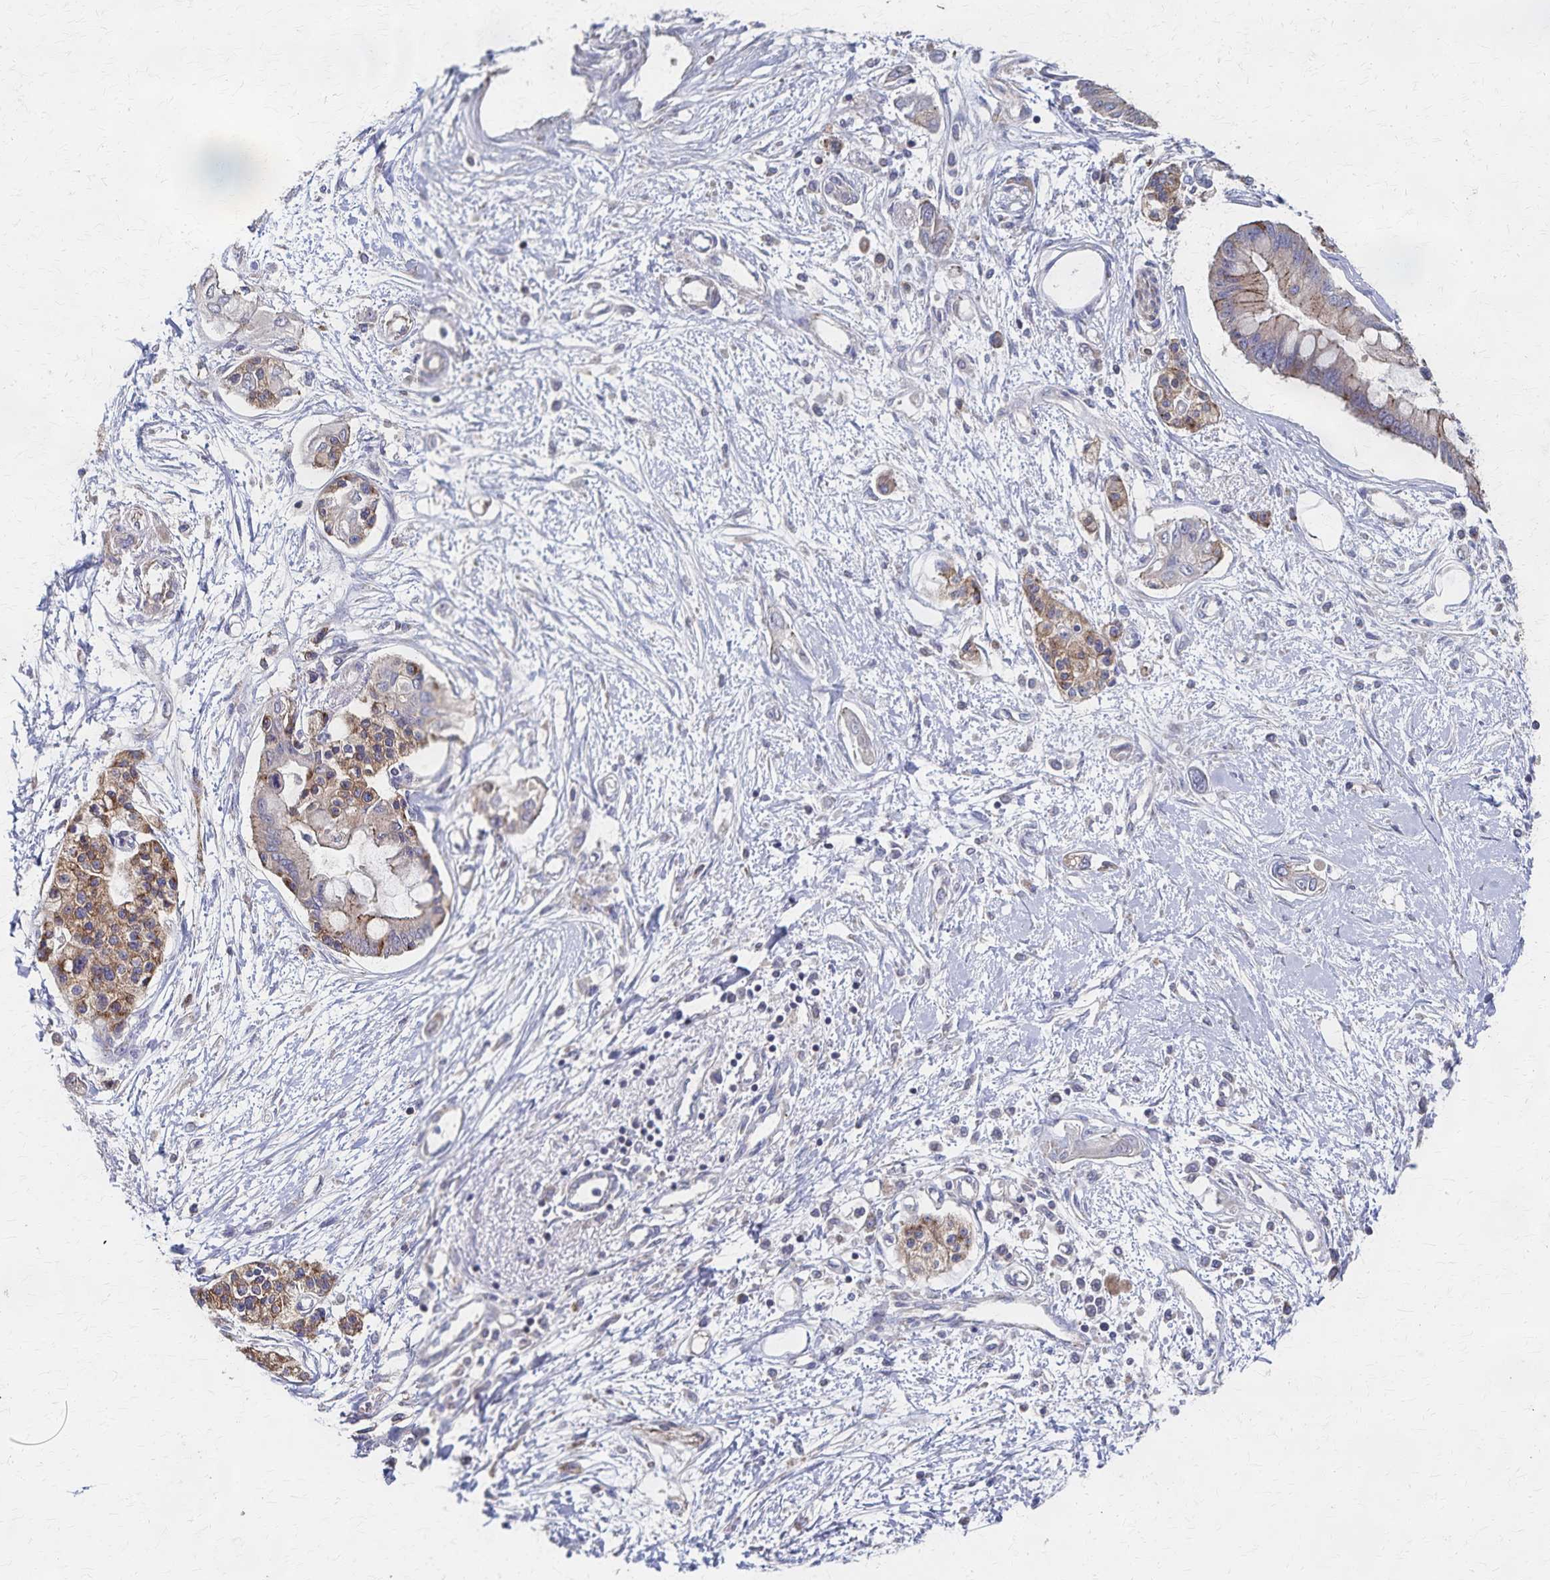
{"staining": {"intensity": "weak", "quantity": "<25%", "location": "cytoplasmic/membranous"}, "tissue": "pancreatic cancer", "cell_type": "Tumor cells", "image_type": "cancer", "snomed": [{"axis": "morphology", "description": "Adenocarcinoma, NOS"}, {"axis": "topography", "description": "Pancreas"}], "caption": "Immunohistochemistry micrograph of neoplastic tissue: human adenocarcinoma (pancreatic) stained with DAB (3,3'-diaminobenzidine) demonstrates no significant protein staining in tumor cells.", "gene": "PGAP2", "patient": {"sex": "female", "age": 77}}